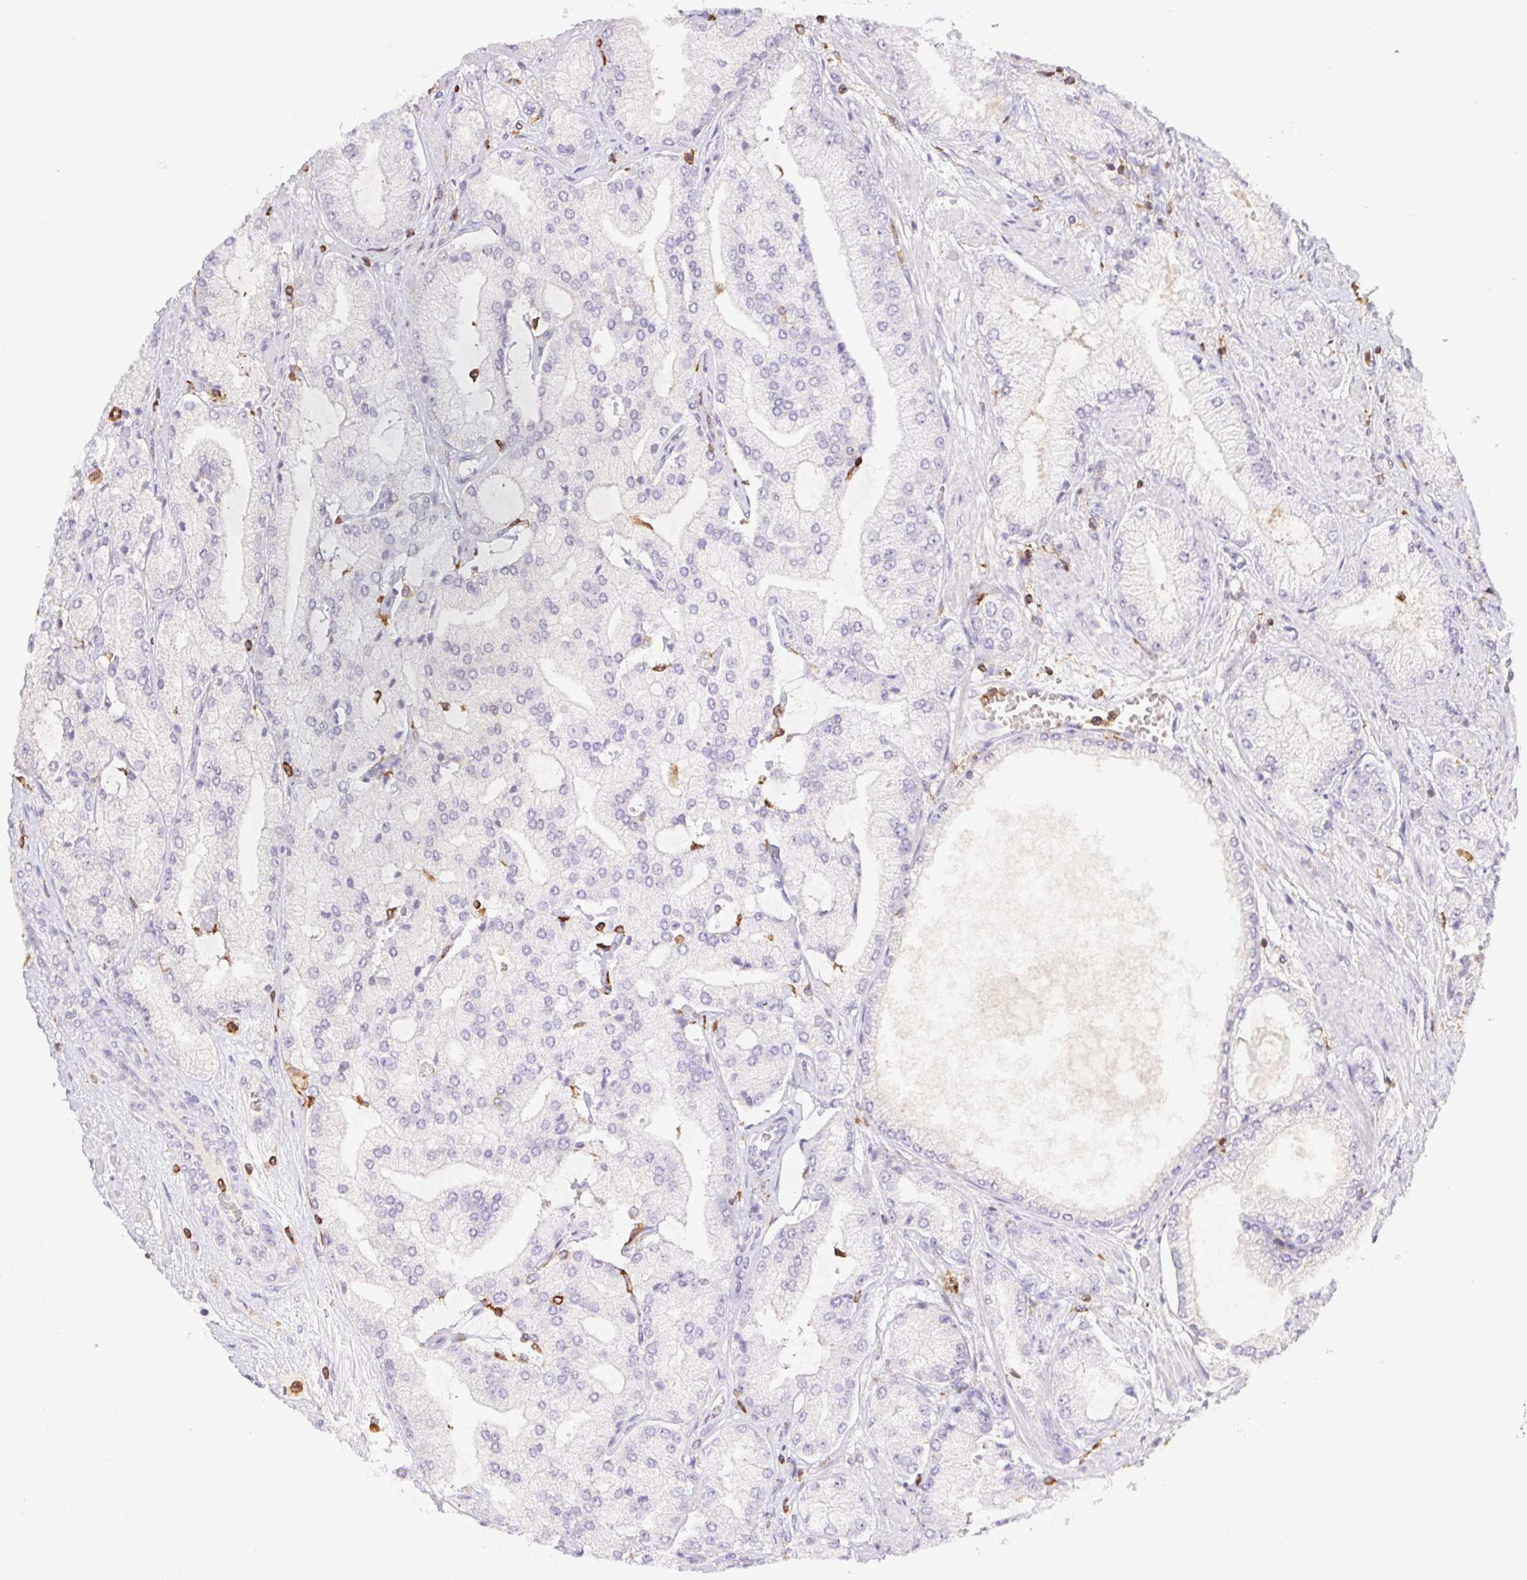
{"staining": {"intensity": "negative", "quantity": "none", "location": "none"}, "tissue": "prostate cancer", "cell_type": "Tumor cells", "image_type": "cancer", "snomed": [{"axis": "morphology", "description": "Adenocarcinoma, High grade"}, {"axis": "topography", "description": "Prostate"}], "caption": "A histopathology image of prostate cancer stained for a protein exhibits no brown staining in tumor cells.", "gene": "APBB1IP", "patient": {"sex": "male", "age": 68}}